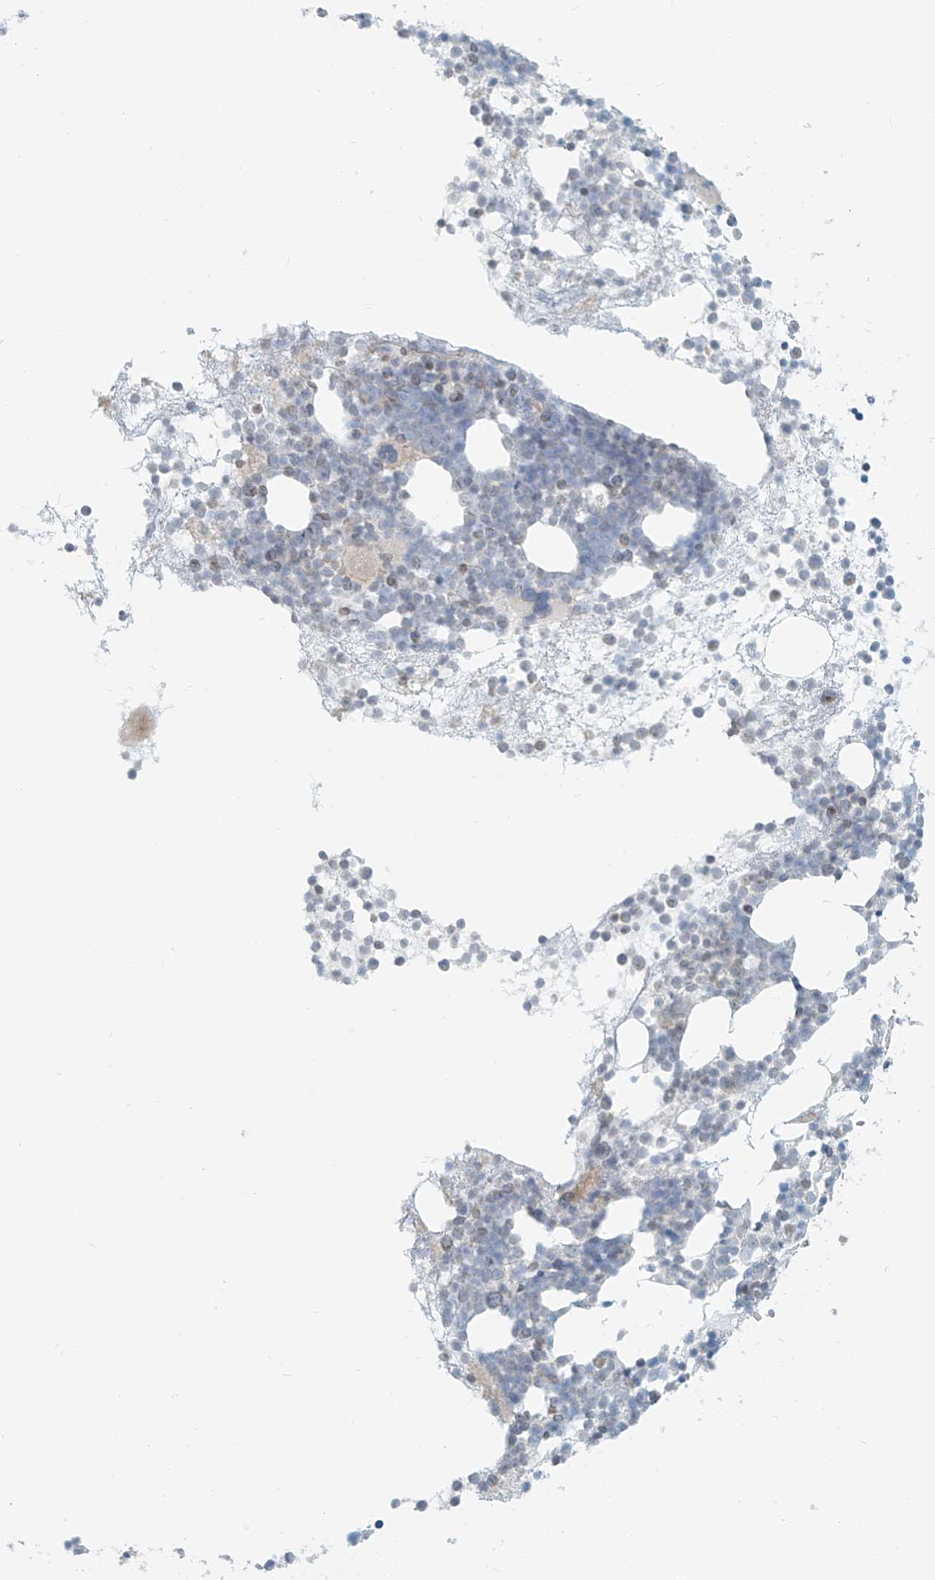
{"staining": {"intensity": "negative", "quantity": "none", "location": "none"}, "tissue": "bone marrow", "cell_type": "Hematopoietic cells", "image_type": "normal", "snomed": [{"axis": "morphology", "description": "Normal tissue, NOS"}, {"axis": "topography", "description": "Bone marrow"}], "caption": "This is a photomicrograph of IHC staining of unremarkable bone marrow, which shows no positivity in hematopoietic cells.", "gene": "OSBPL7", "patient": {"sex": "female", "age": 57}}